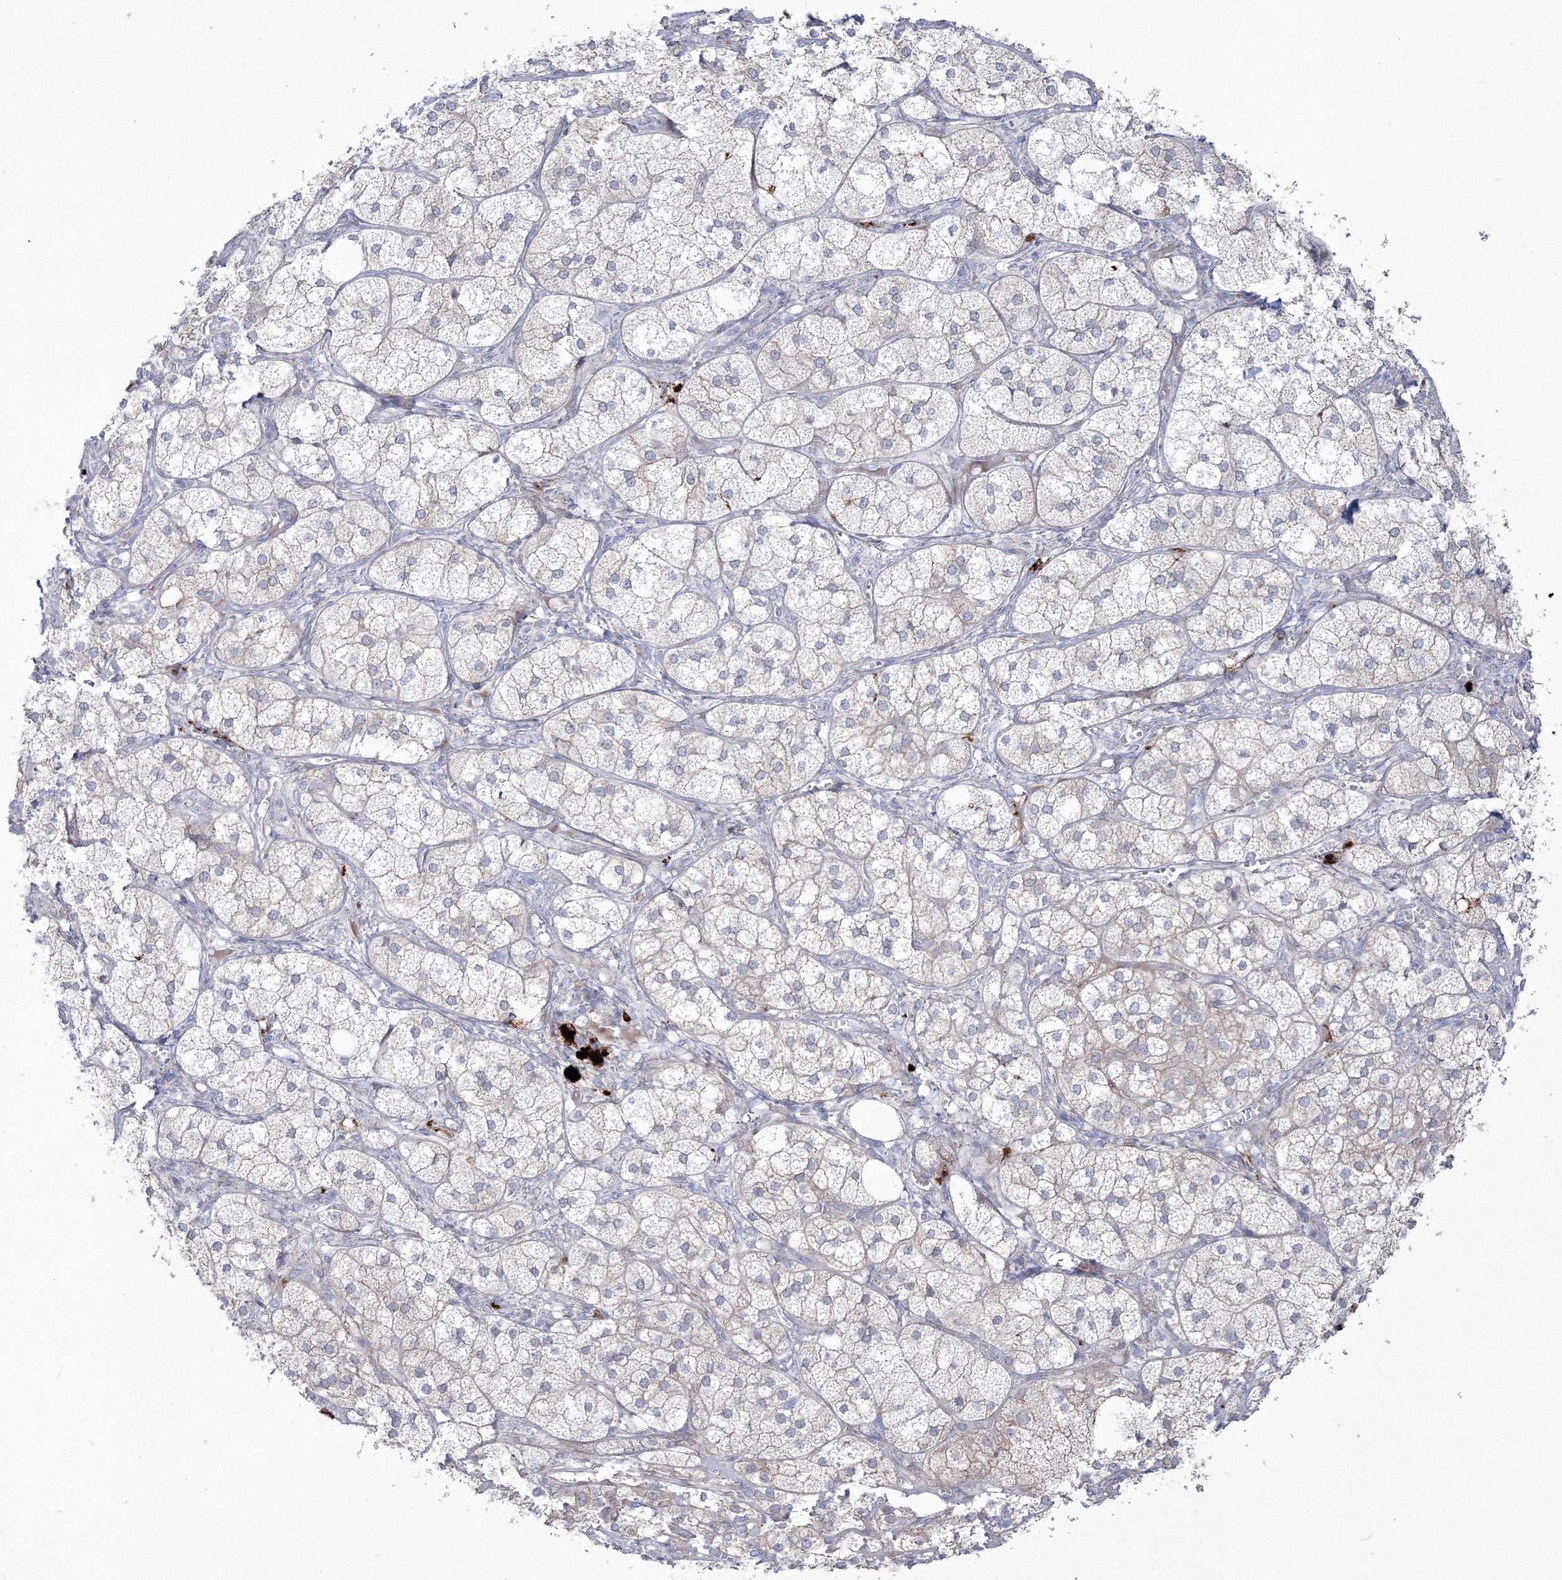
{"staining": {"intensity": "weak", "quantity": "<25%", "location": "cytoplasmic/membranous"}, "tissue": "adrenal gland", "cell_type": "Glandular cells", "image_type": "normal", "snomed": [{"axis": "morphology", "description": "Normal tissue, NOS"}, {"axis": "topography", "description": "Adrenal gland"}], "caption": "The photomicrograph reveals no staining of glandular cells in benign adrenal gland.", "gene": "HYAL2", "patient": {"sex": "female", "age": 61}}